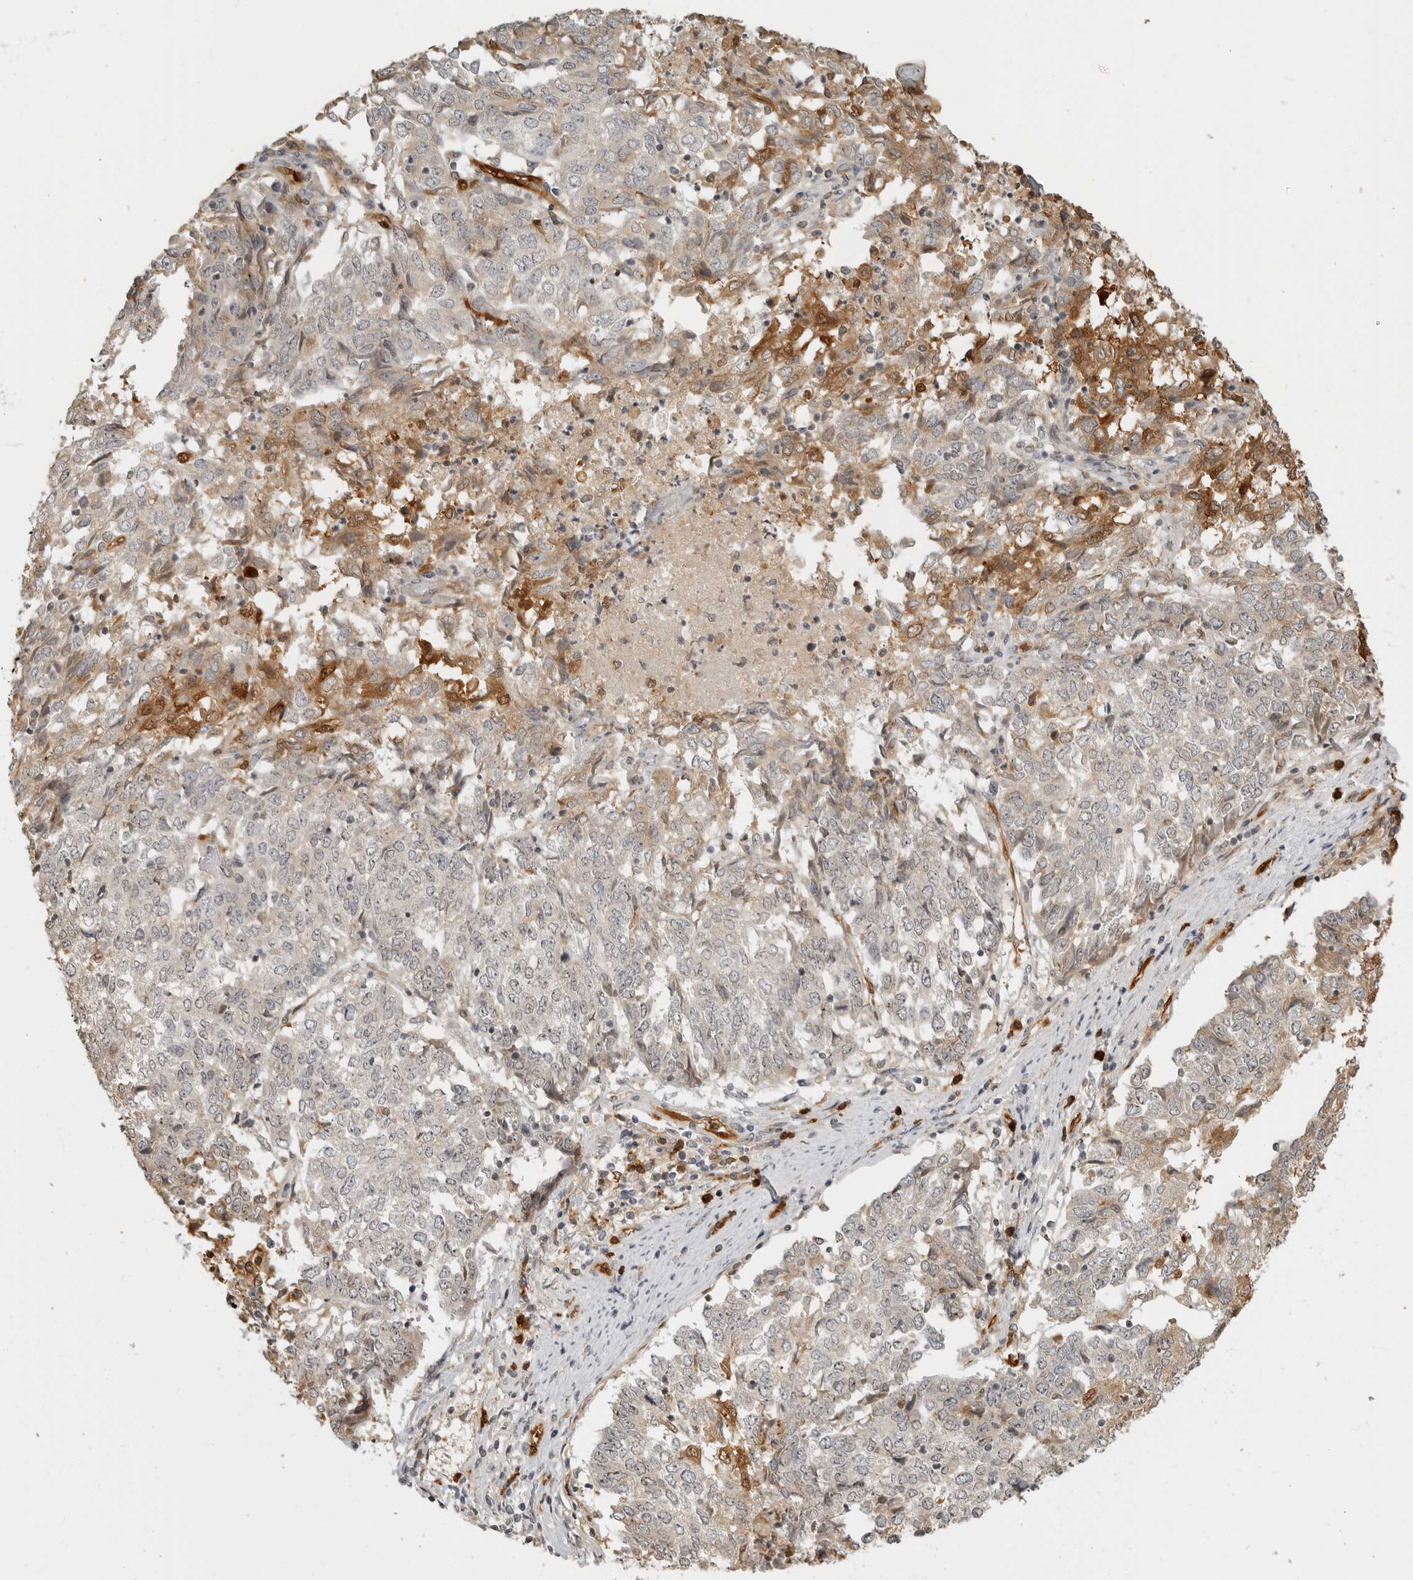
{"staining": {"intensity": "weak", "quantity": "<25%", "location": "cytoplasmic/membranous"}, "tissue": "endometrial cancer", "cell_type": "Tumor cells", "image_type": "cancer", "snomed": [{"axis": "morphology", "description": "Adenocarcinoma, NOS"}, {"axis": "topography", "description": "Endometrium"}], "caption": "Immunohistochemical staining of endometrial cancer (adenocarcinoma) demonstrates no significant staining in tumor cells.", "gene": "IDO1", "patient": {"sex": "female", "age": 80}}